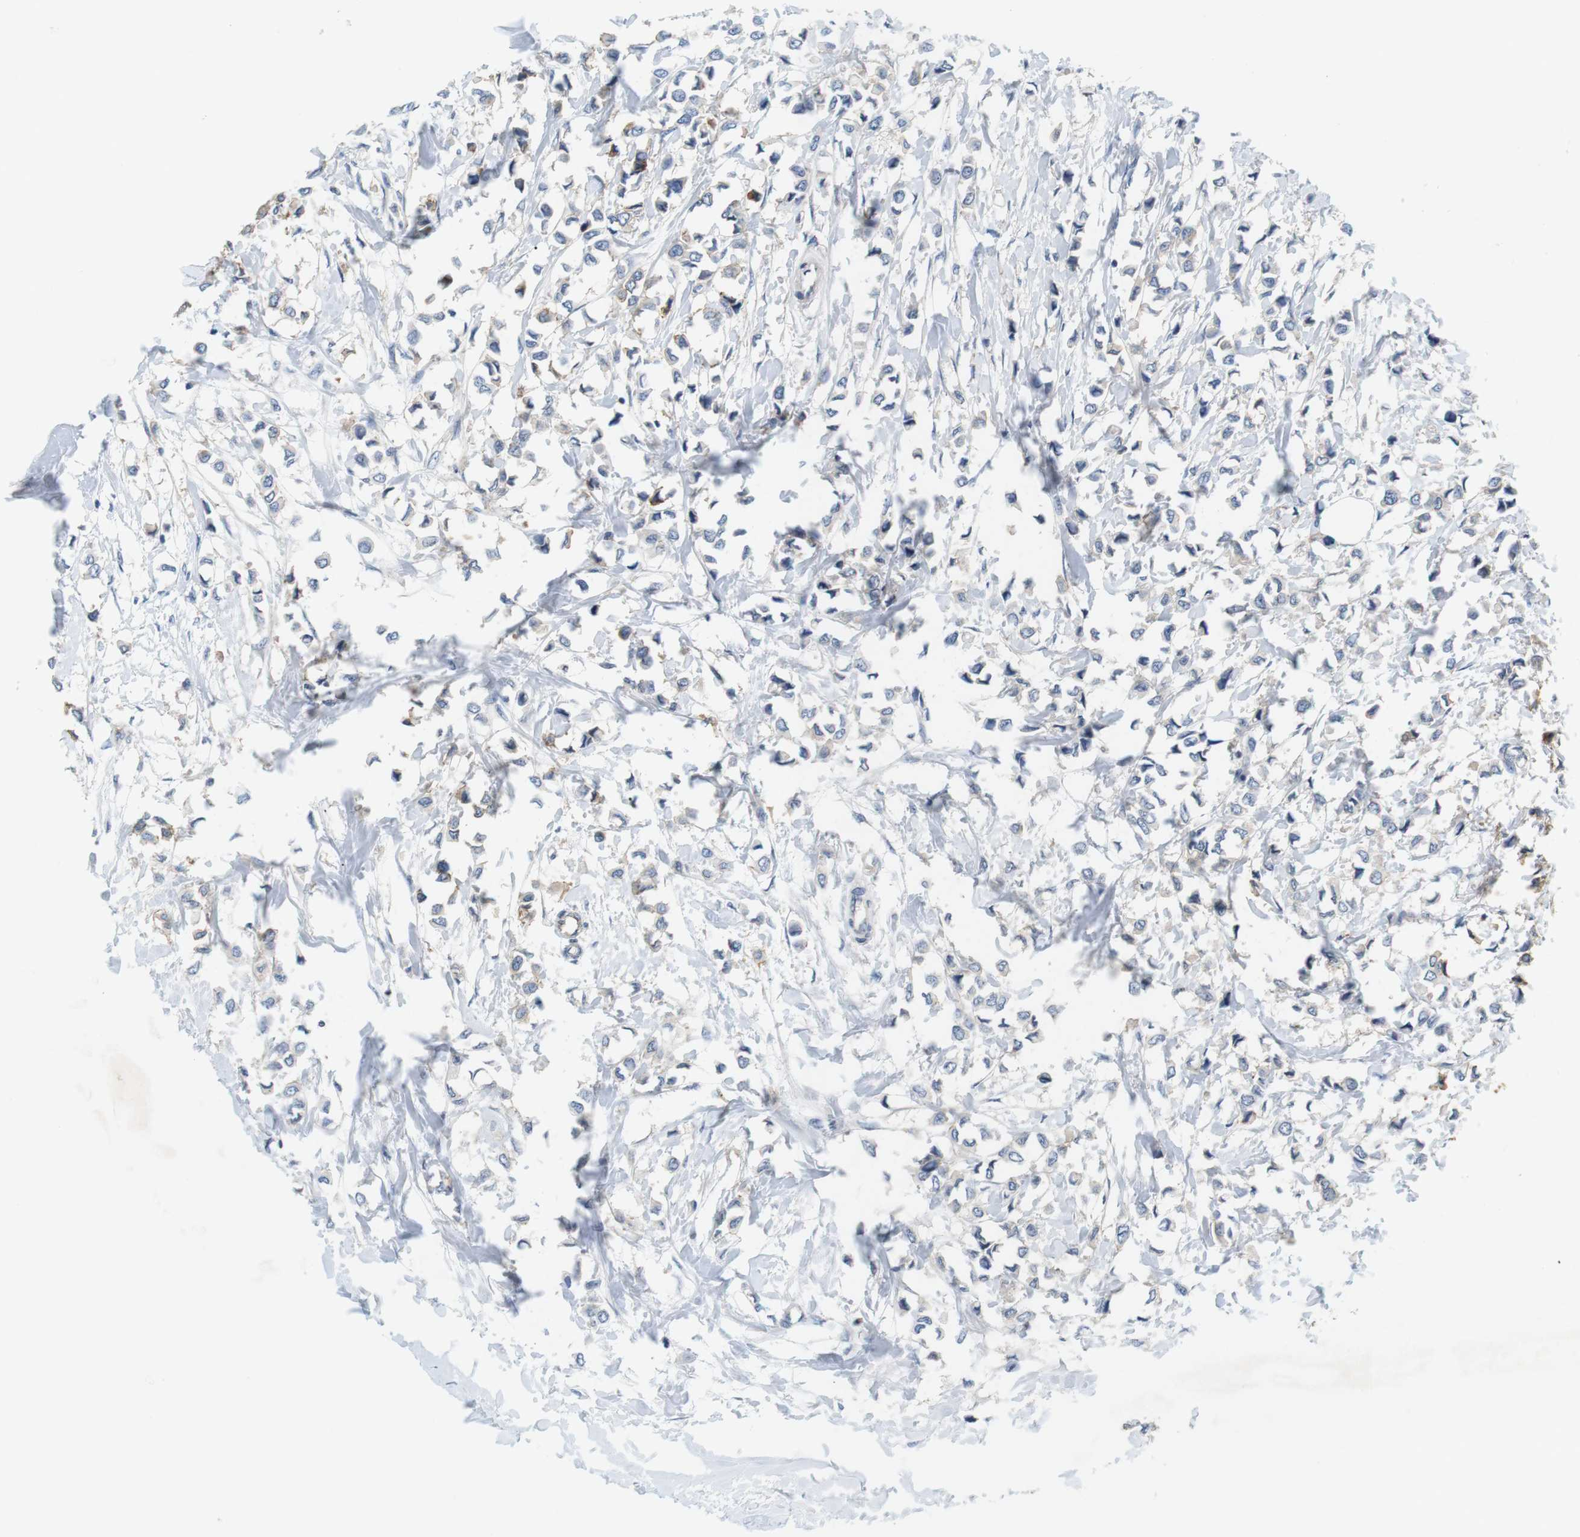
{"staining": {"intensity": "weak", "quantity": "<25%", "location": "cytoplasmic/membranous"}, "tissue": "breast cancer", "cell_type": "Tumor cells", "image_type": "cancer", "snomed": [{"axis": "morphology", "description": "Lobular carcinoma"}, {"axis": "topography", "description": "Breast"}], "caption": "The image reveals no significant expression in tumor cells of breast cancer. (Stains: DAB (3,3'-diaminobenzidine) immunohistochemistry with hematoxylin counter stain, Microscopy: brightfield microscopy at high magnification).", "gene": "SLC30A1", "patient": {"sex": "female", "age": 51}}